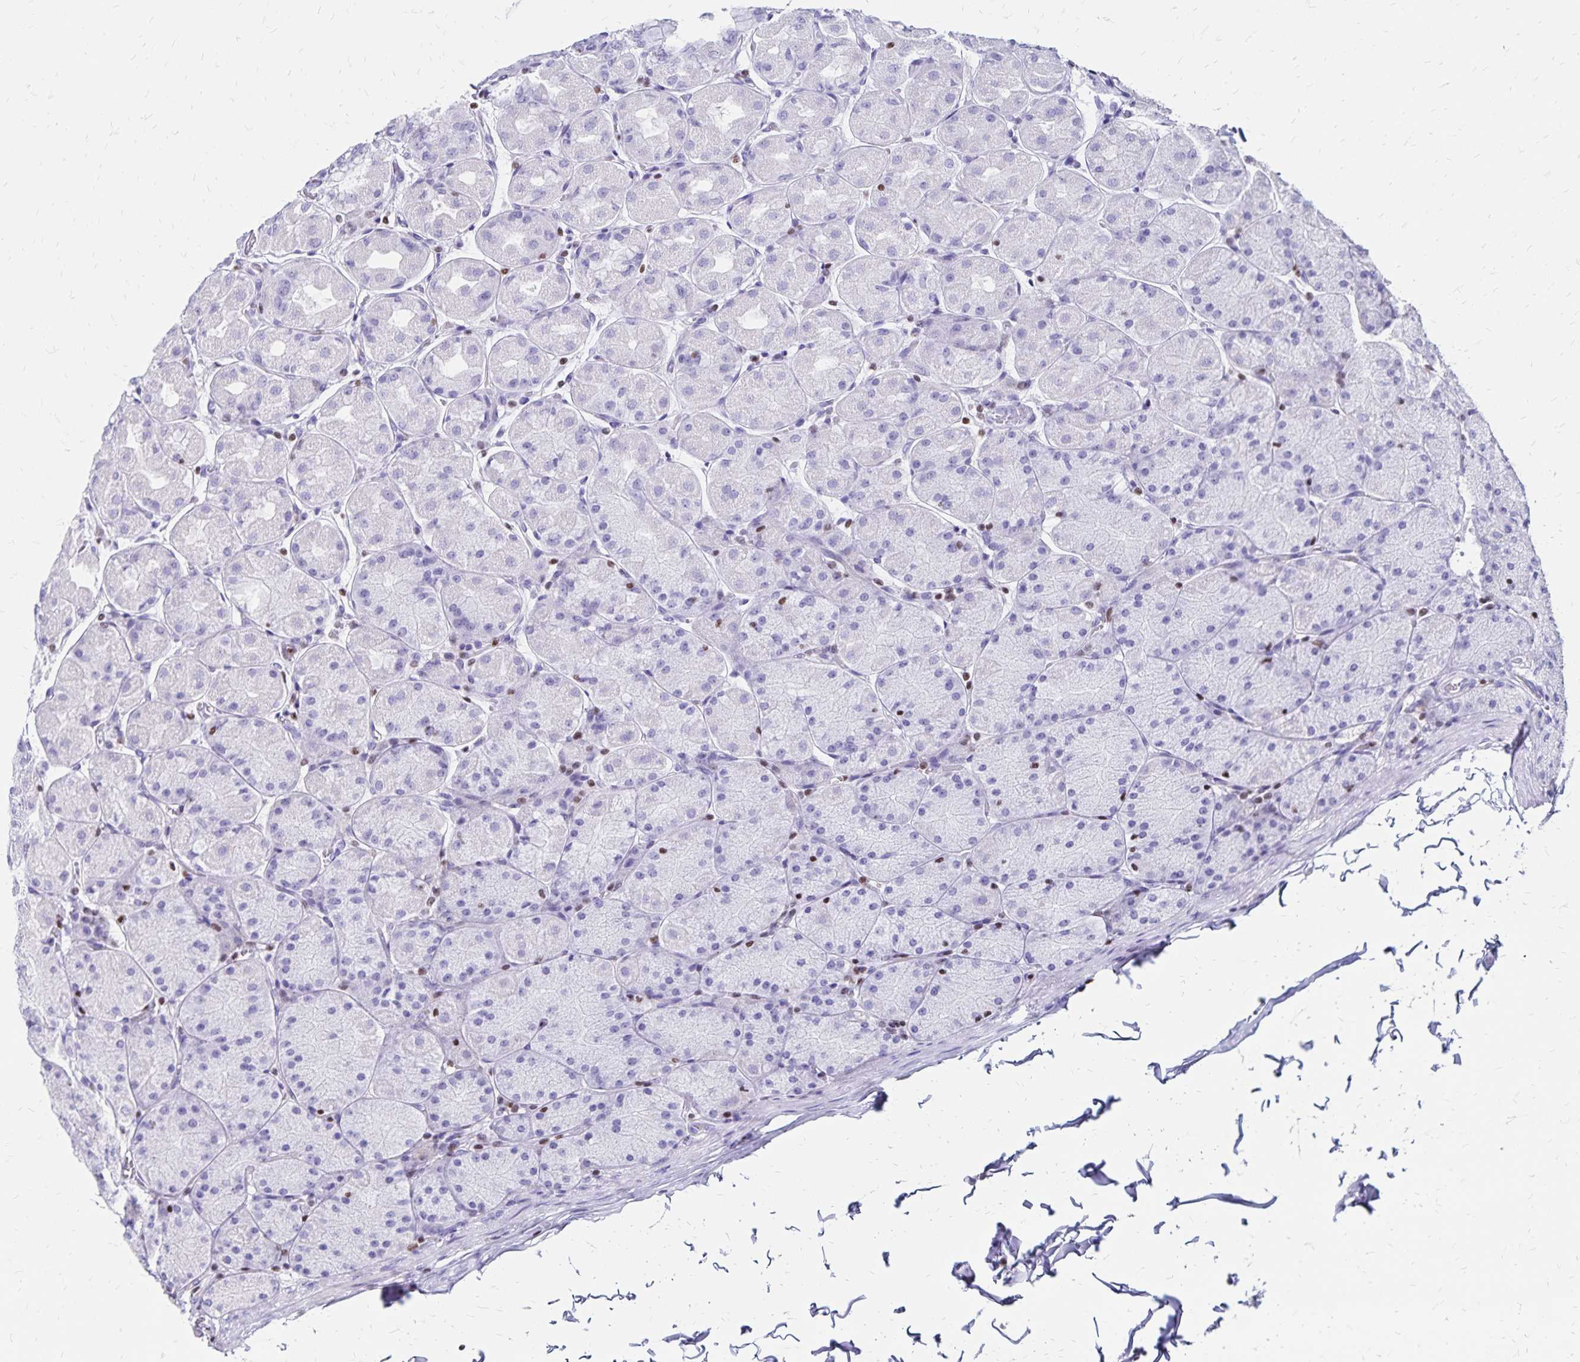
{"staining": {"intensity": "negative", "quantity": "none", "location": "none"}, "tissue": "stomach", "cell_type": "Glandular cells", "image_type": "normal", "snomed": [{"axis": "morphology", "description": "Normal tissue, NOS"}, {"axis": "topography", "description": "Stomach, upper"}], "caption": "High magnification brightfield microscopy of unremarkable stomach stained with DAB (3,3'-diaminobenzidine) (brown) and counterstained with hematoxylin (blue): glandular cells show no significant positivity.", "gene": "IKZF1", "patient": {"sex": "female", "age": 56}}